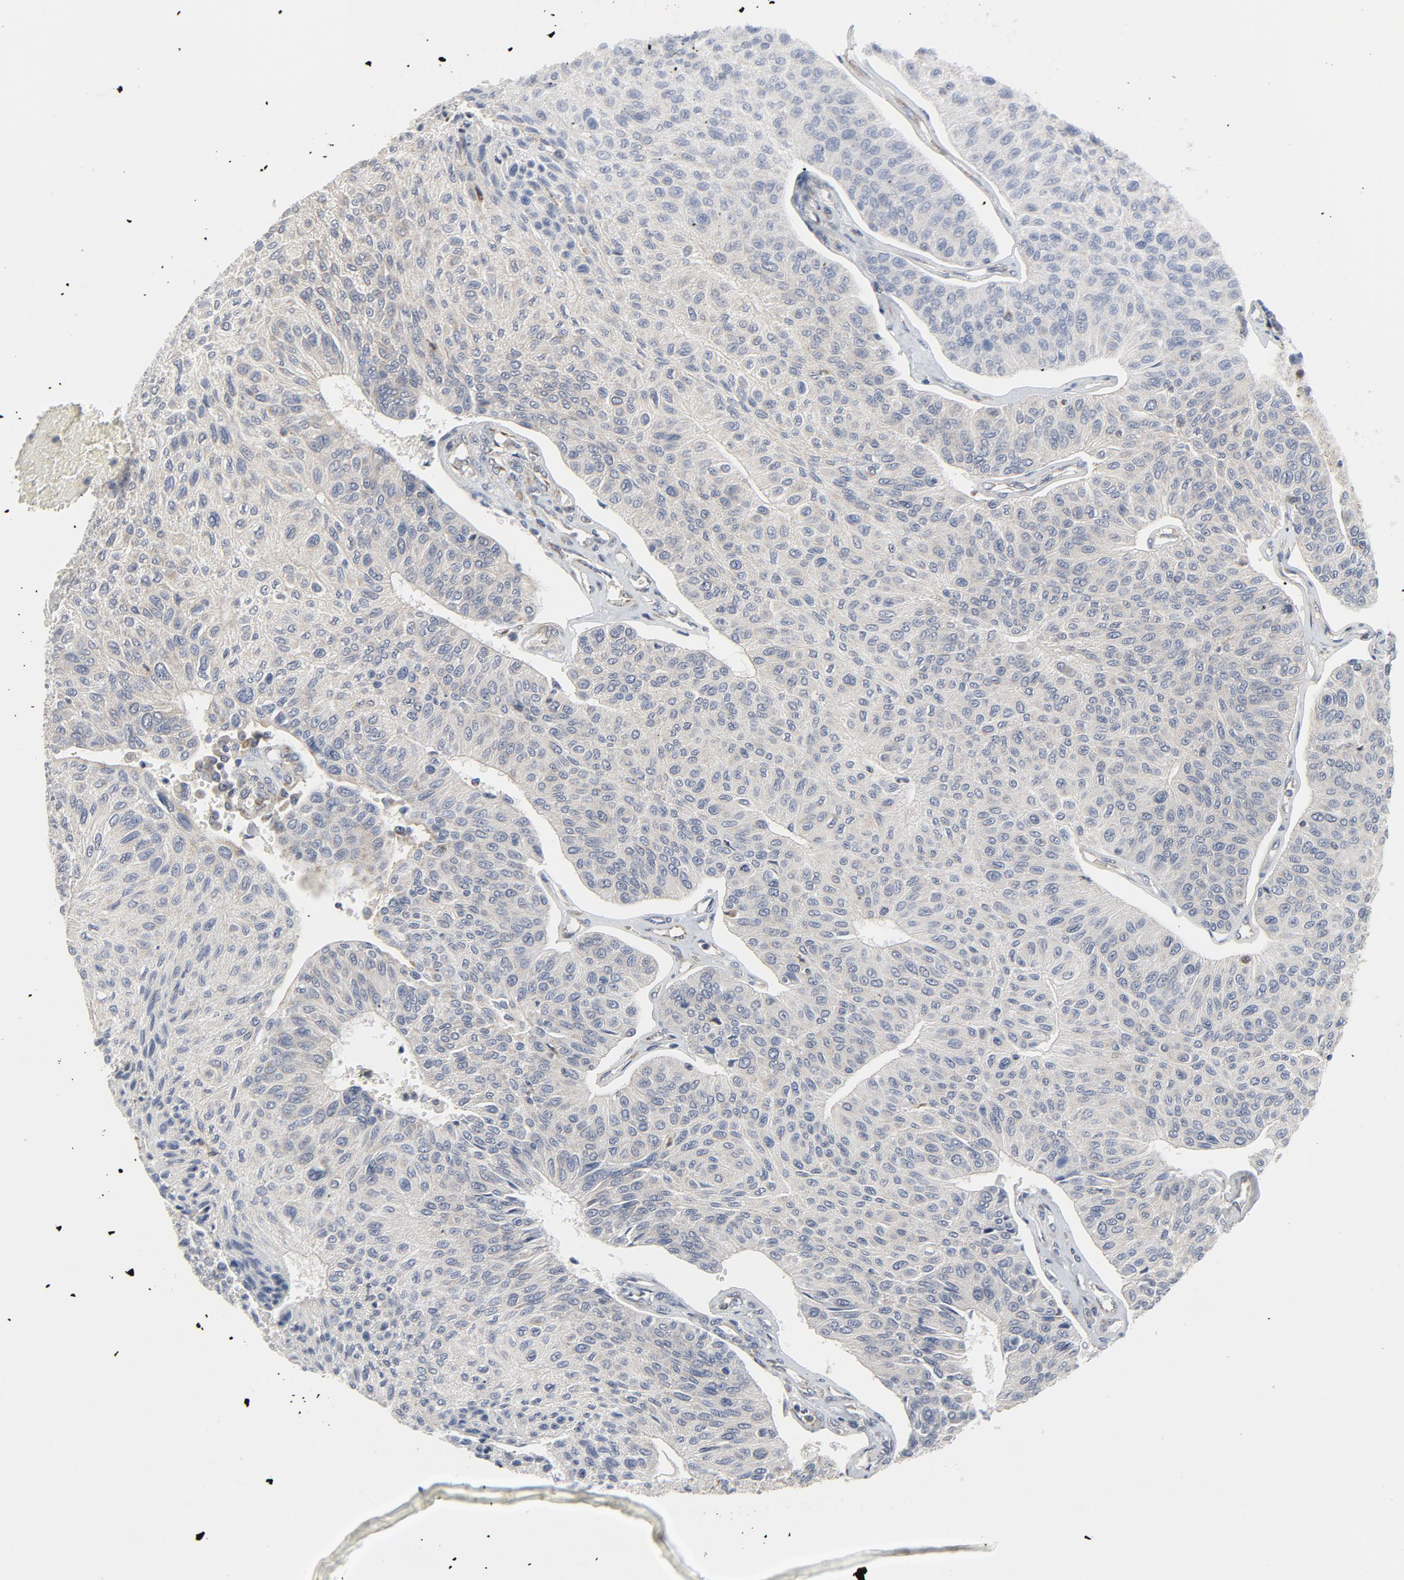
{"staining": {"intensity": "weak", "quantity": "25%-75%", "location": "cytoplasmic/membranous"}, "tissue": "urothelial cancer", "cell_type": "Tumor cells", "image_type": "cancer", "snomed": [{"axis": "morphology", "description": "Urothelial carcinoma, High grade"}, {"axis": "topography", "description": "Urinary bladder"}], "caption": "Protein expression by immunohistochemistry demonstrates weak cytoplasmic/membranous expression in about 25%-75% of tumor cells in urothelial cancer.", "gene": "C14orf119", "patient": {"sex": "male", "age": 66}}